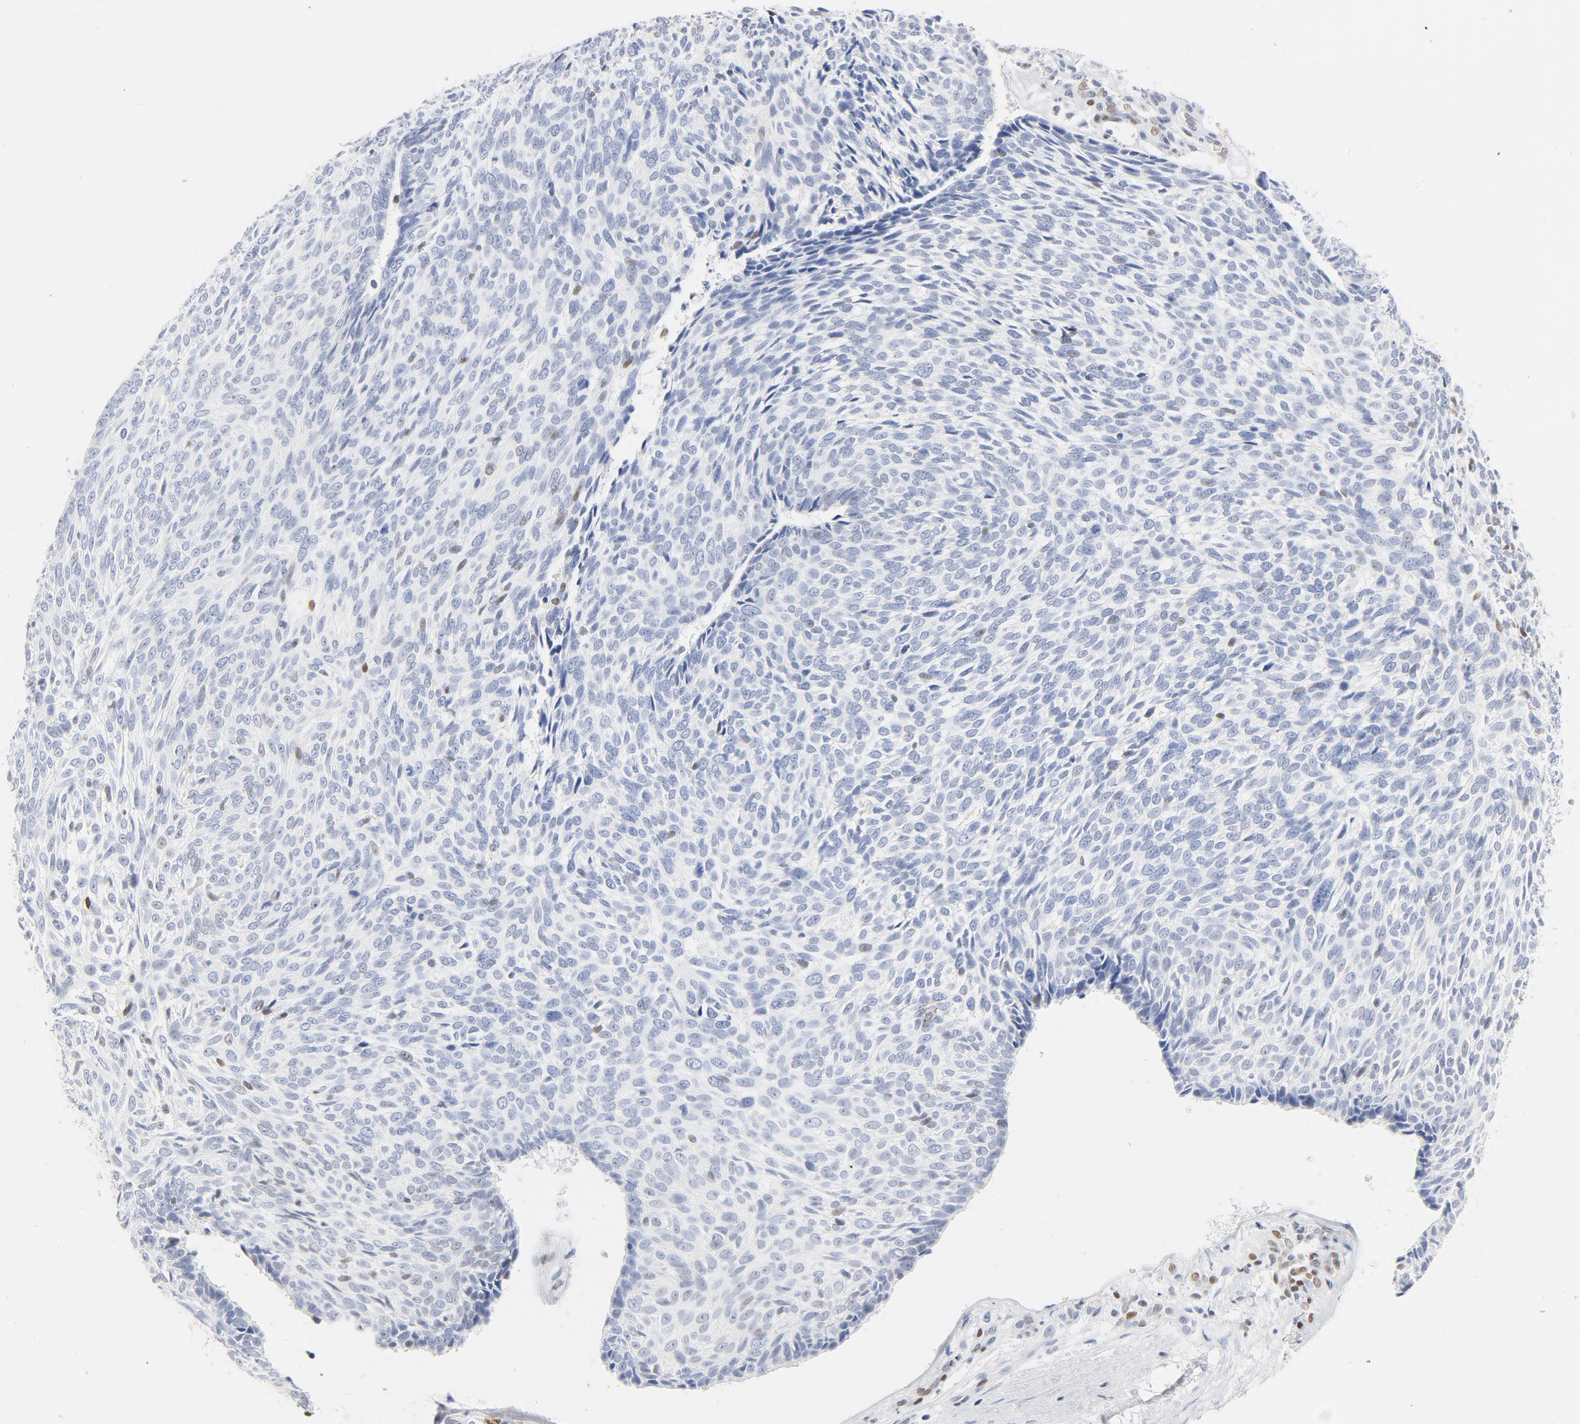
{"staining": {"intensity": "moderate", "quantity": "25%-75%", "location": "nuclear"}, "tissue": "skin cancer", "cell_type": "Tumor cells", "image_type": "cancer", "snomed": [{"axis": "morphology", "description": "Basal cell carcinoma"}, {"axis": "topography", "description": "Skin"}], "caption": "Protein expression analysis of human skin cancer (basal cell carcinoma) reveals moderate nuclear positivity in approximately 25%-75% of tumor cells. (DAB = brown stain, brightfield microscopy at high magnification).", "gene": "CDKN1B", "patient": {"sex": "male", "age": 72}}